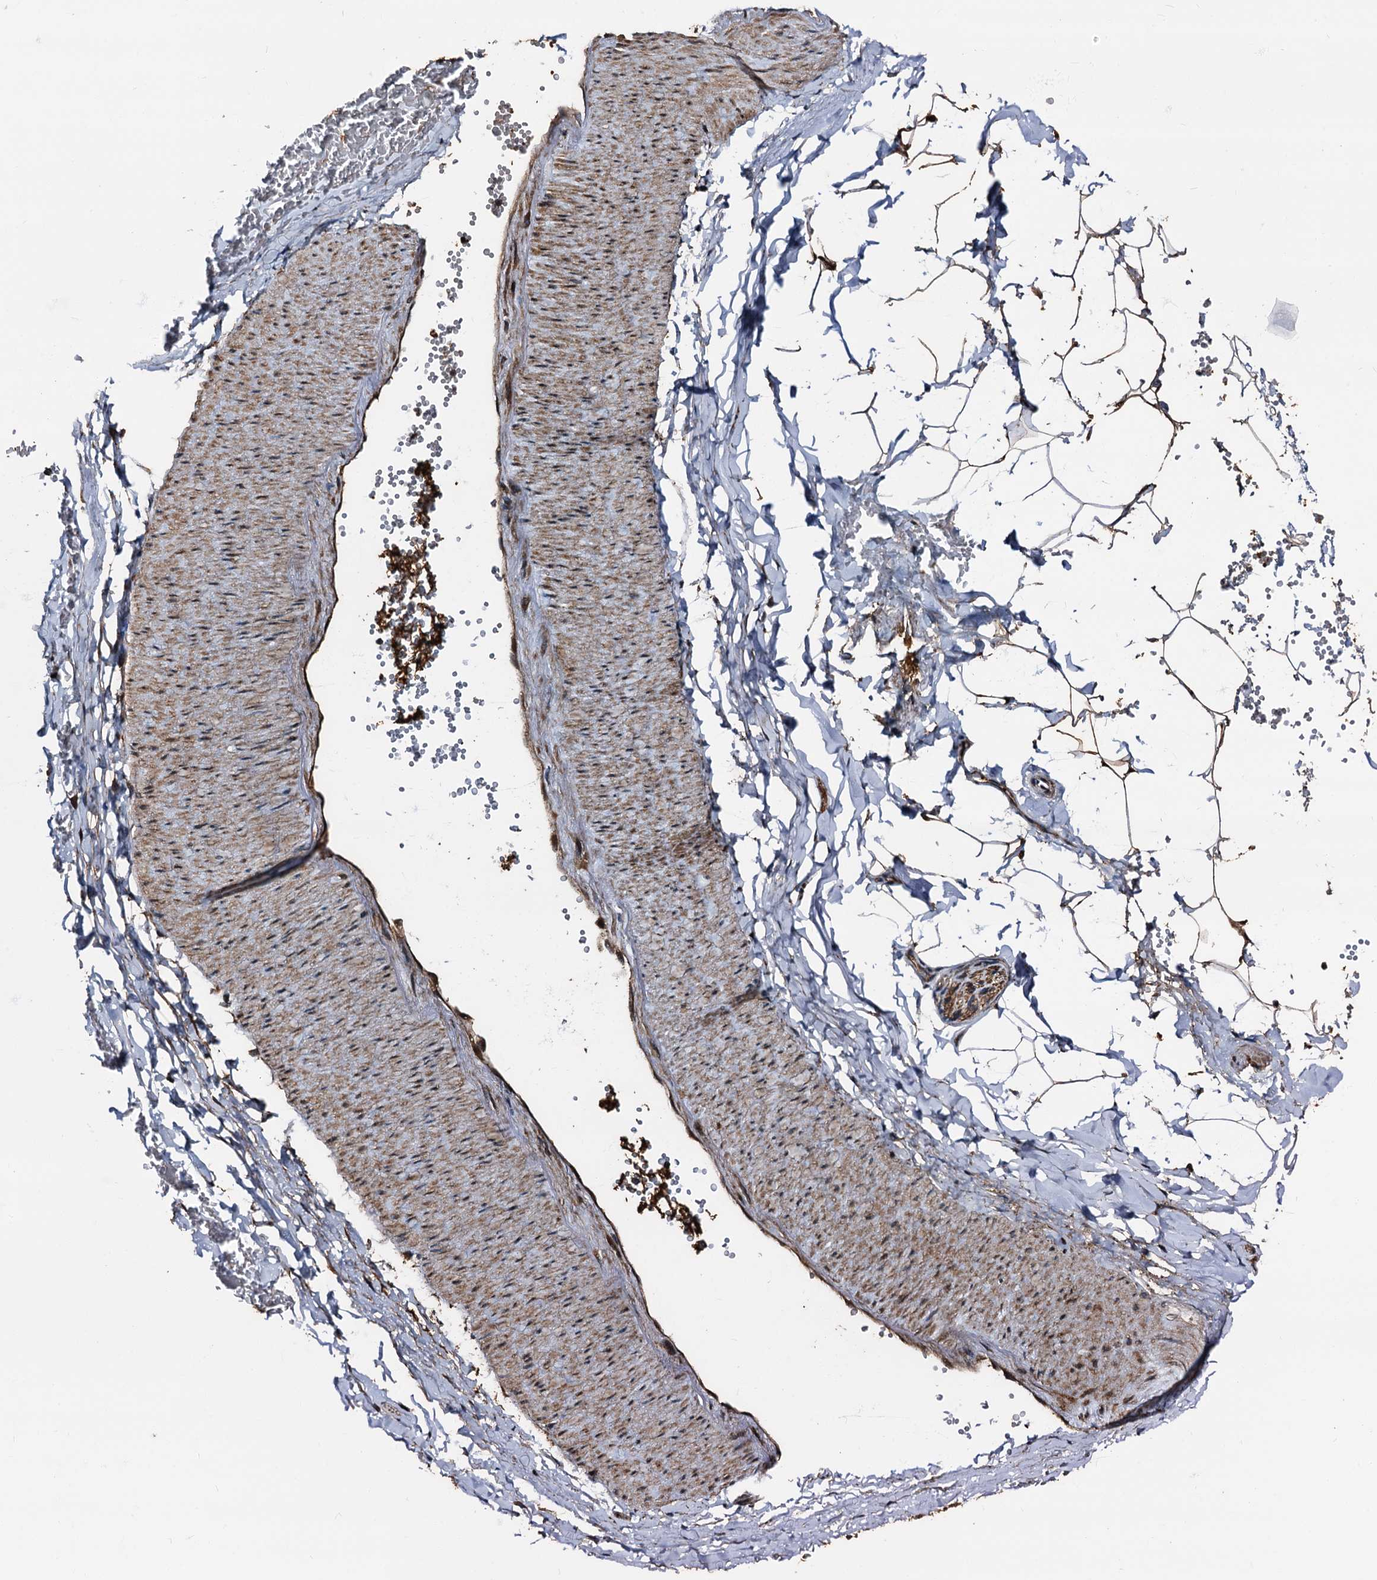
{"staining": {"intensity": "moderate", "quantity": ">75%", "location": "cytoplasmic/membranous"}, "tissue": "adipose tissue", "cell_type": "Adipocytes", "image_type": "normal", "snomed": [{"axis": "morphology", "description": "Normal tissue, NOS"}, {"axis": "topography", "description": "Gallbladder"}, {"axis": "topography", "description": "Peripheral nerve tissue"}], "caption": "A brown stain highlights moderate cytoplasmic/membranous positivity of a protein in adipocytes of normal adipose tissue.", "gene": "PEX5", "patient": {"sex": "male", "age": 38}}